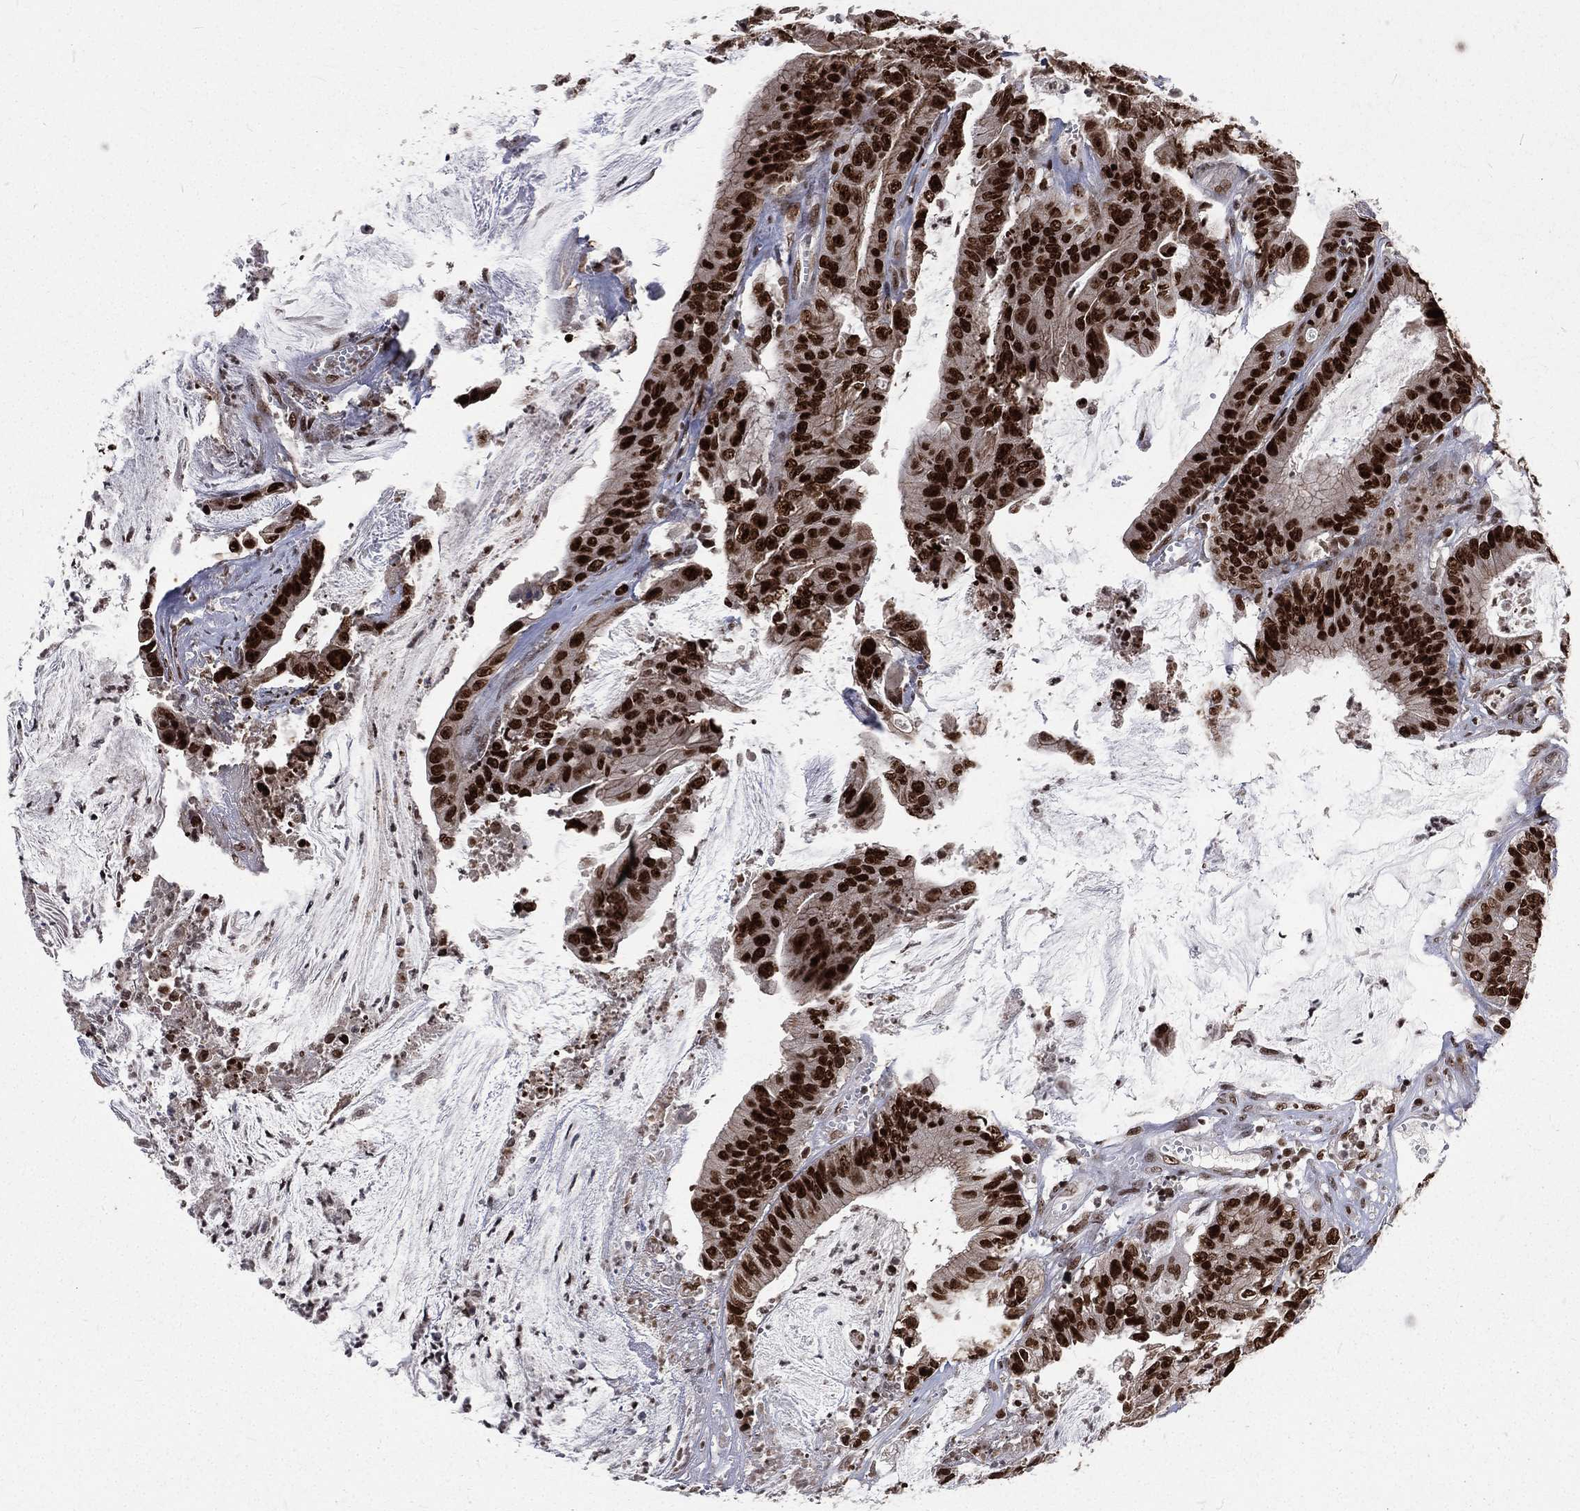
{"staining": {"intensity": "strong", "quantity": ">75%", "location": "nuclear"}, "tissue": "colorectal cancer", "cell_type": "Tumor cells", "image_type": "cancer", "snomed": [{"axis": "morphology", "description": "Adenocarcinoma, NOS"}, {"axis": "topography", "description": "Colon"}], "caption": "Colorectal cancer (adenocarcinoma) stained with immunohistochemistry (IHC) reveals strong nuclear staining in about >75% of tumor cells. Immunohistochemistry stains the protein in brown and the nuclei are stained blue.", "gene": "POLB", "patient": {"sex": "female", "age": 69}}